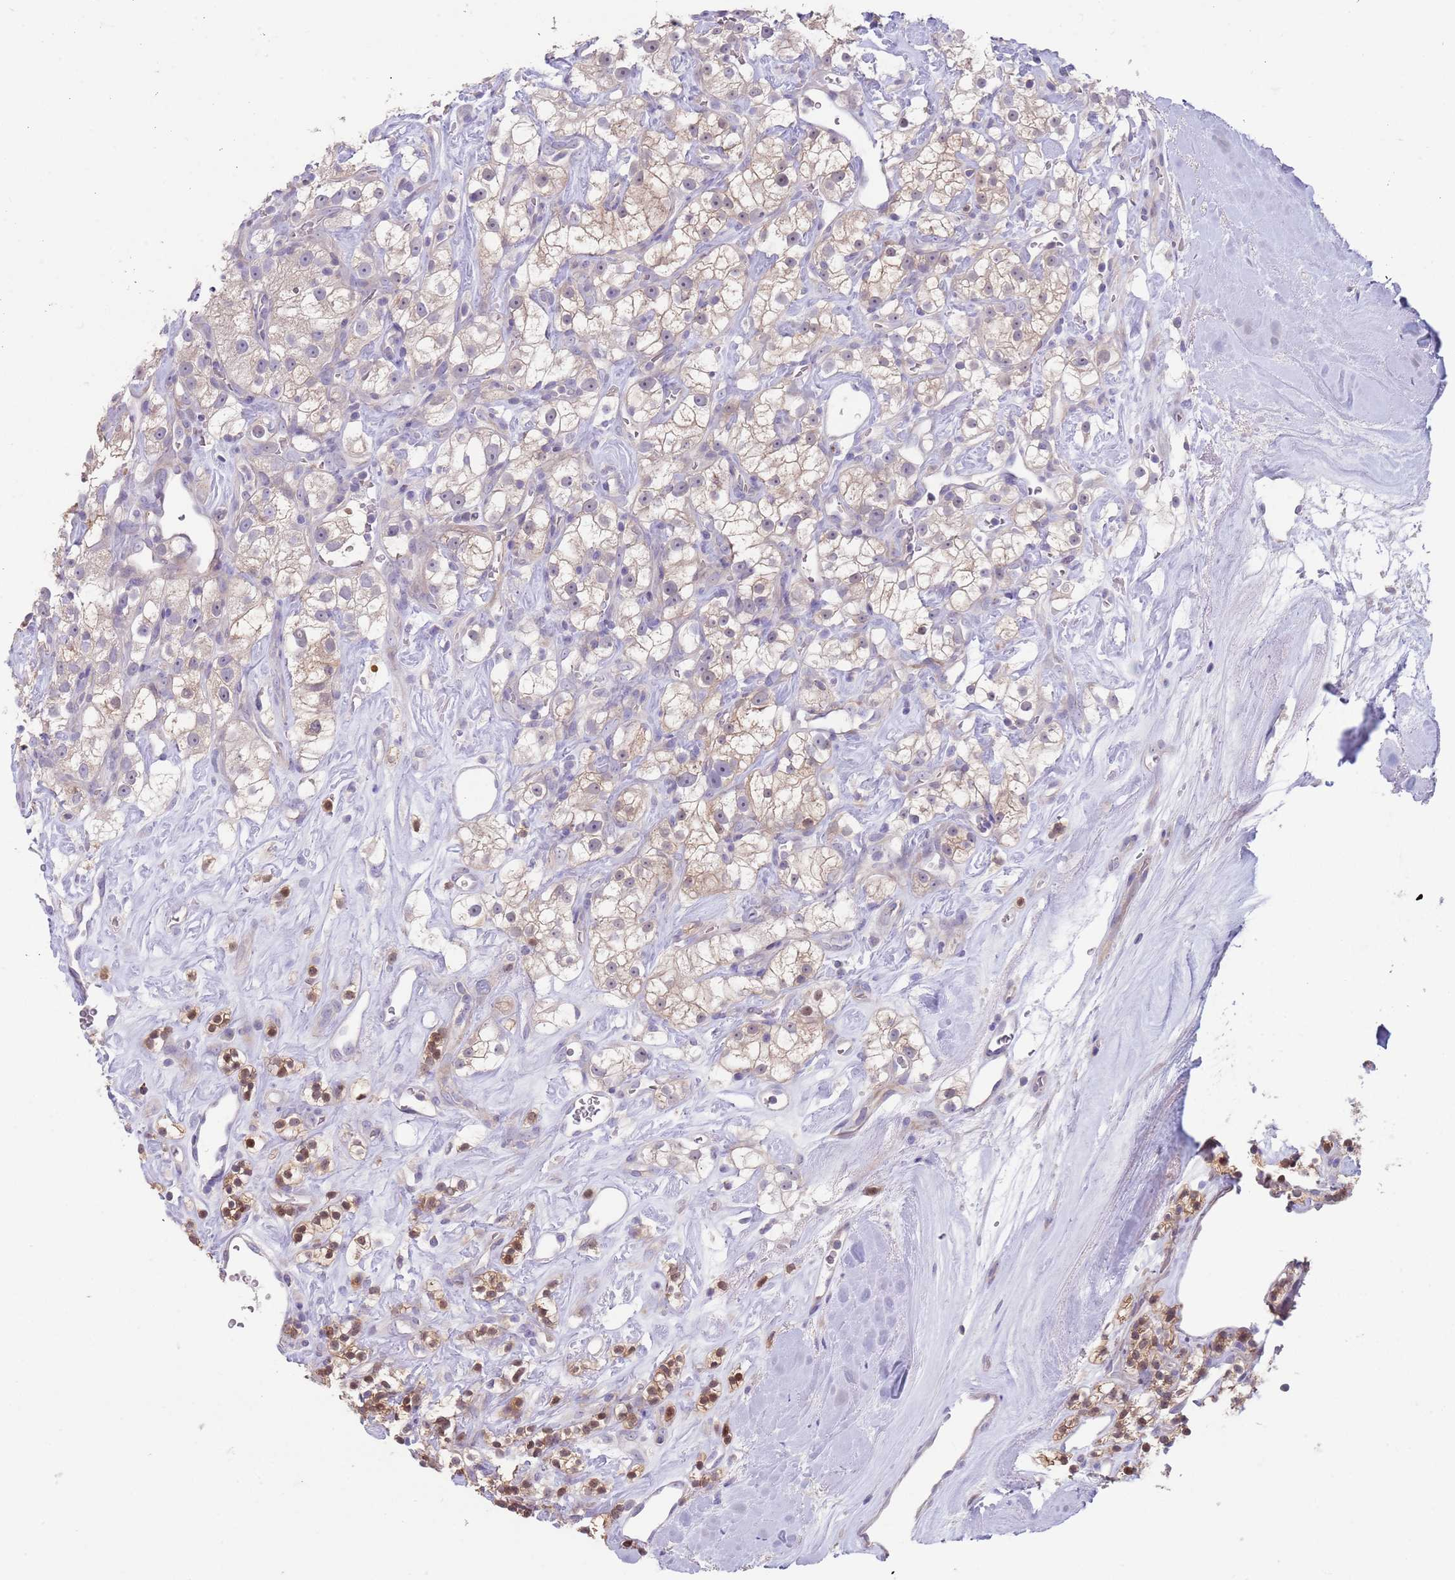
{"staining": {"intensity": "moderate", "quantity": "25%-75%", "location": "cytoplasmic/membranous,nuclear"}, "tissue": "renal cancer", "cell_type": "Tumor cells", "image_type": "cancer", "snomed": [{"axis": "morphology", "description": "Adenocarcinoma, NOS"}, {"axis": "topography", "description": "Kidney"}], "caption": "Protein expression analysis of human renal adenocarcinoma reveals moderate cytoplasmic/membranous and nuclear staining in about 25%-75% of tumor cells.", "gene": "ZNF14", "patient": {"sex": "male", "age": 77}}